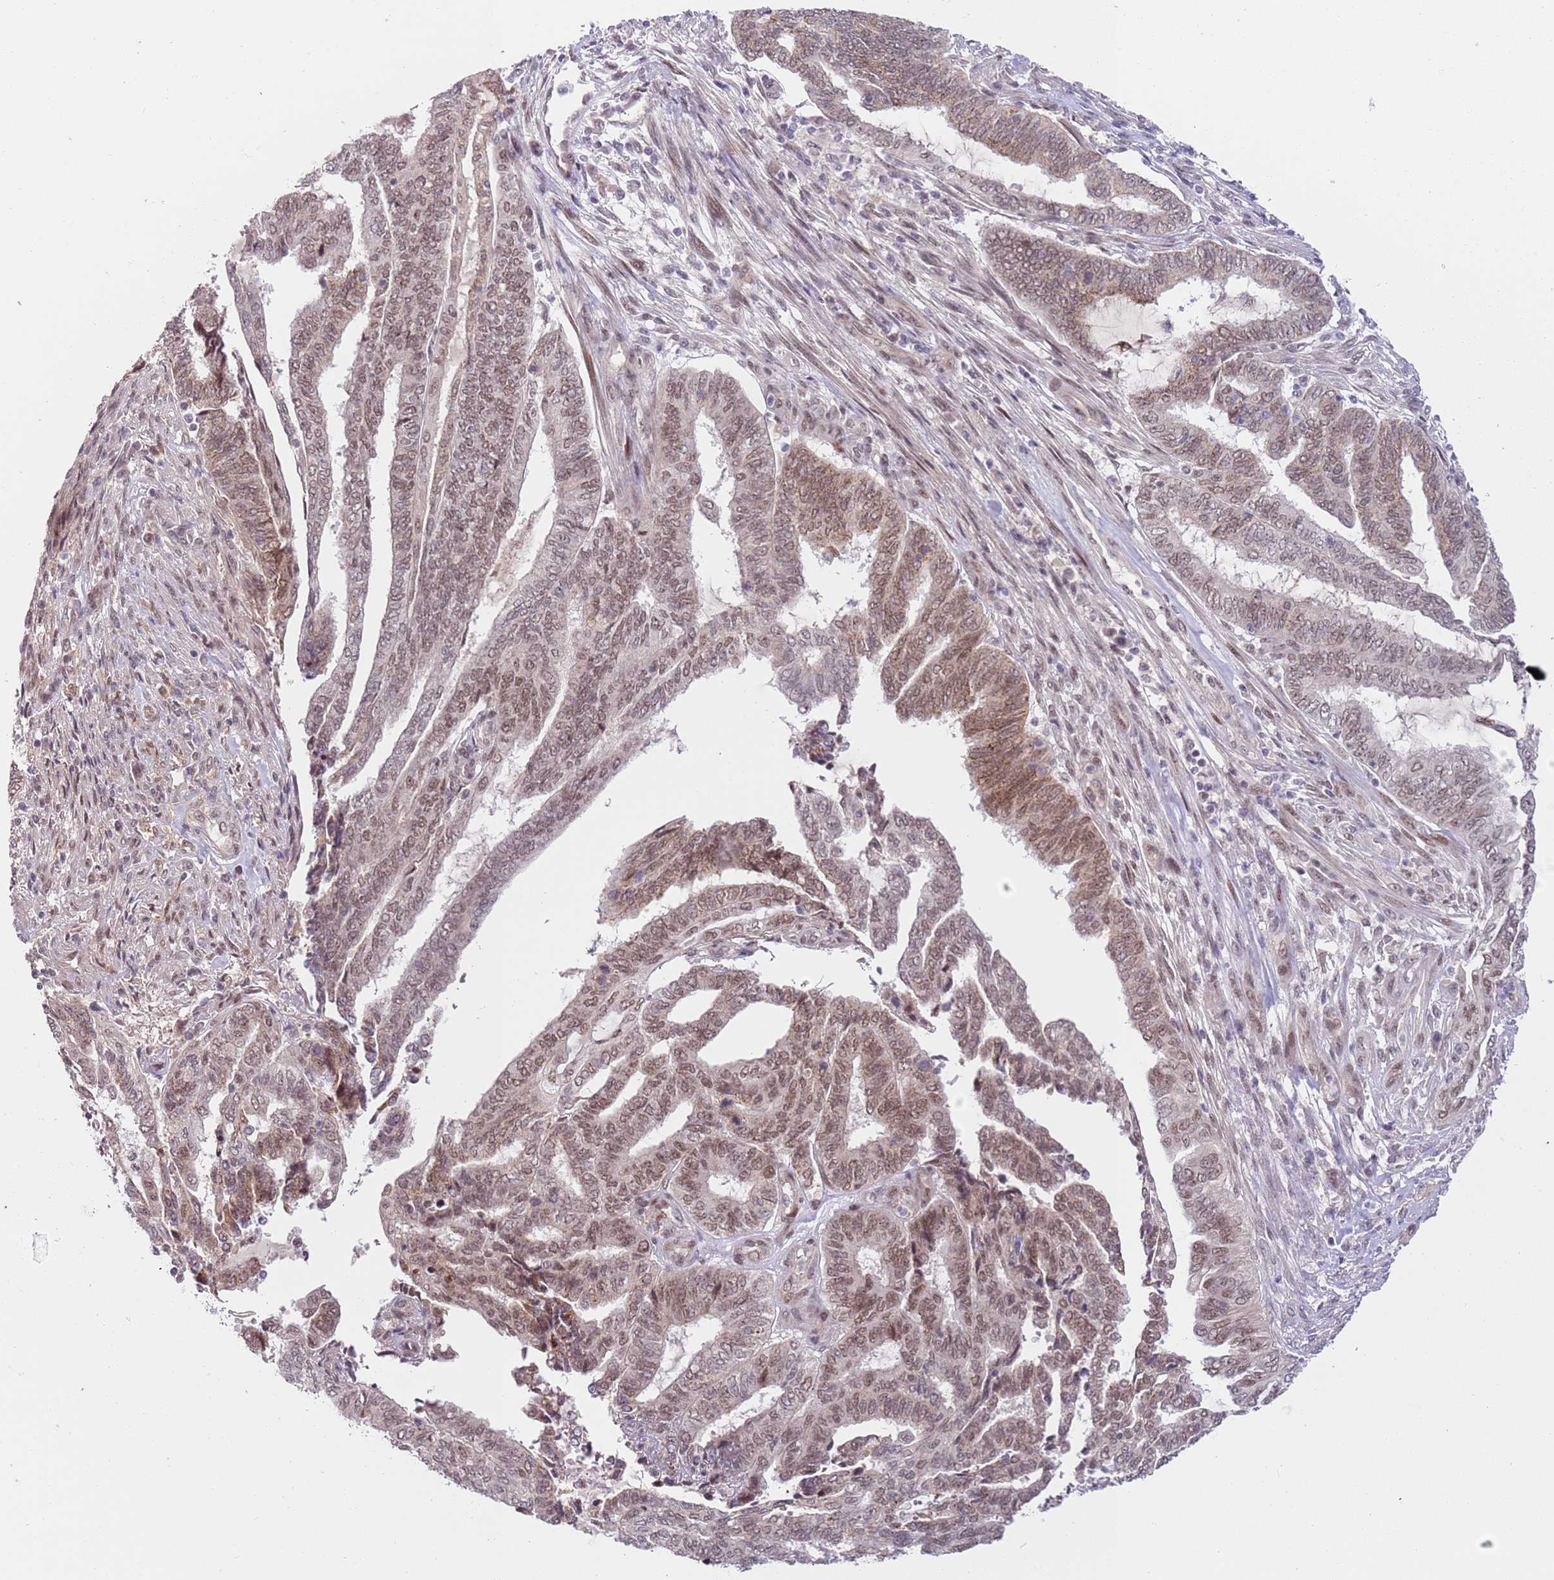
{"staining": {"intensity": "moderate", "quantity": "25%-75%", "location": "nuclear"}, "tissue": "endometrial cancer", "cell_type": "Tumor cells", "image_type": "cancer", "snomed": [{"axis": "morphology", "description": "Adenocarcinoma, NOS"}, {"axis": "topography", "description": "Uterus"}, {"axis": "topography", "description": "Endometrium"}], "caption": "IHC (DAB) staining of endometrial adenocarcinoma demonstrates moderate nuclear protein positivity in about 25%-75% of tumor cells.", "gene": "LGALSL", "patient": {"sex": "female", "age": 70}}